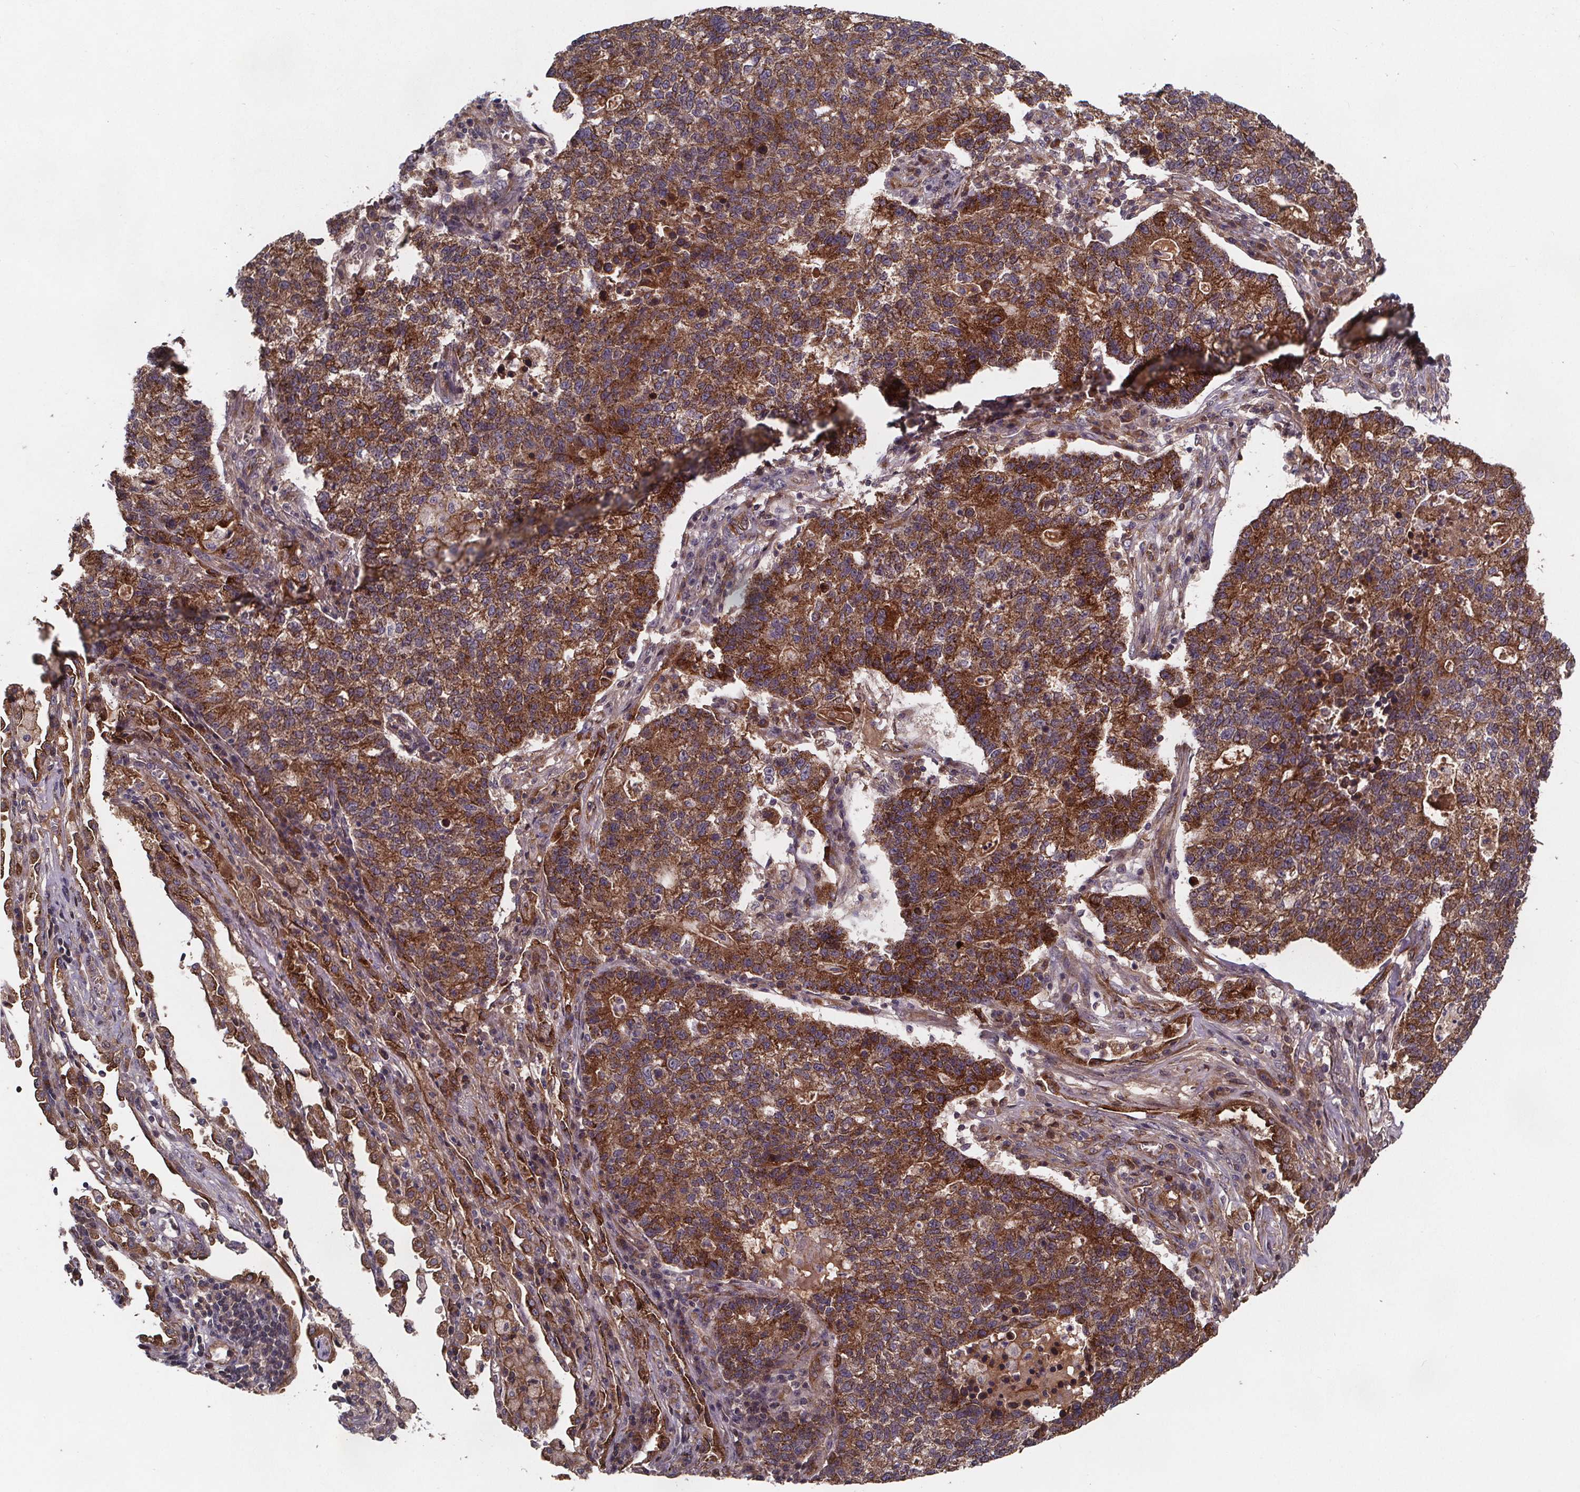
{"staining": {"intensity": "strong", "quantity": ">75%", "location": "cytoplasmic/membranous"}, "tissue": "lung cancer", "cell_type": "Tumor cells", "image_type": "cancer", "snomed": [{"axis": "morphology", "description": "Adenocarcinoma, NOS"}, {"axis": "topography", "description": "Lung"}], "caption": "Adenocarcinoma (lung) was stained to show a protein in brown. There is high levels of strong cytoplasmic/membranous expression in about >75% of tumor cells.", "gene": "FASTKD3", "patient": {"sex": "male", "age": 57}}